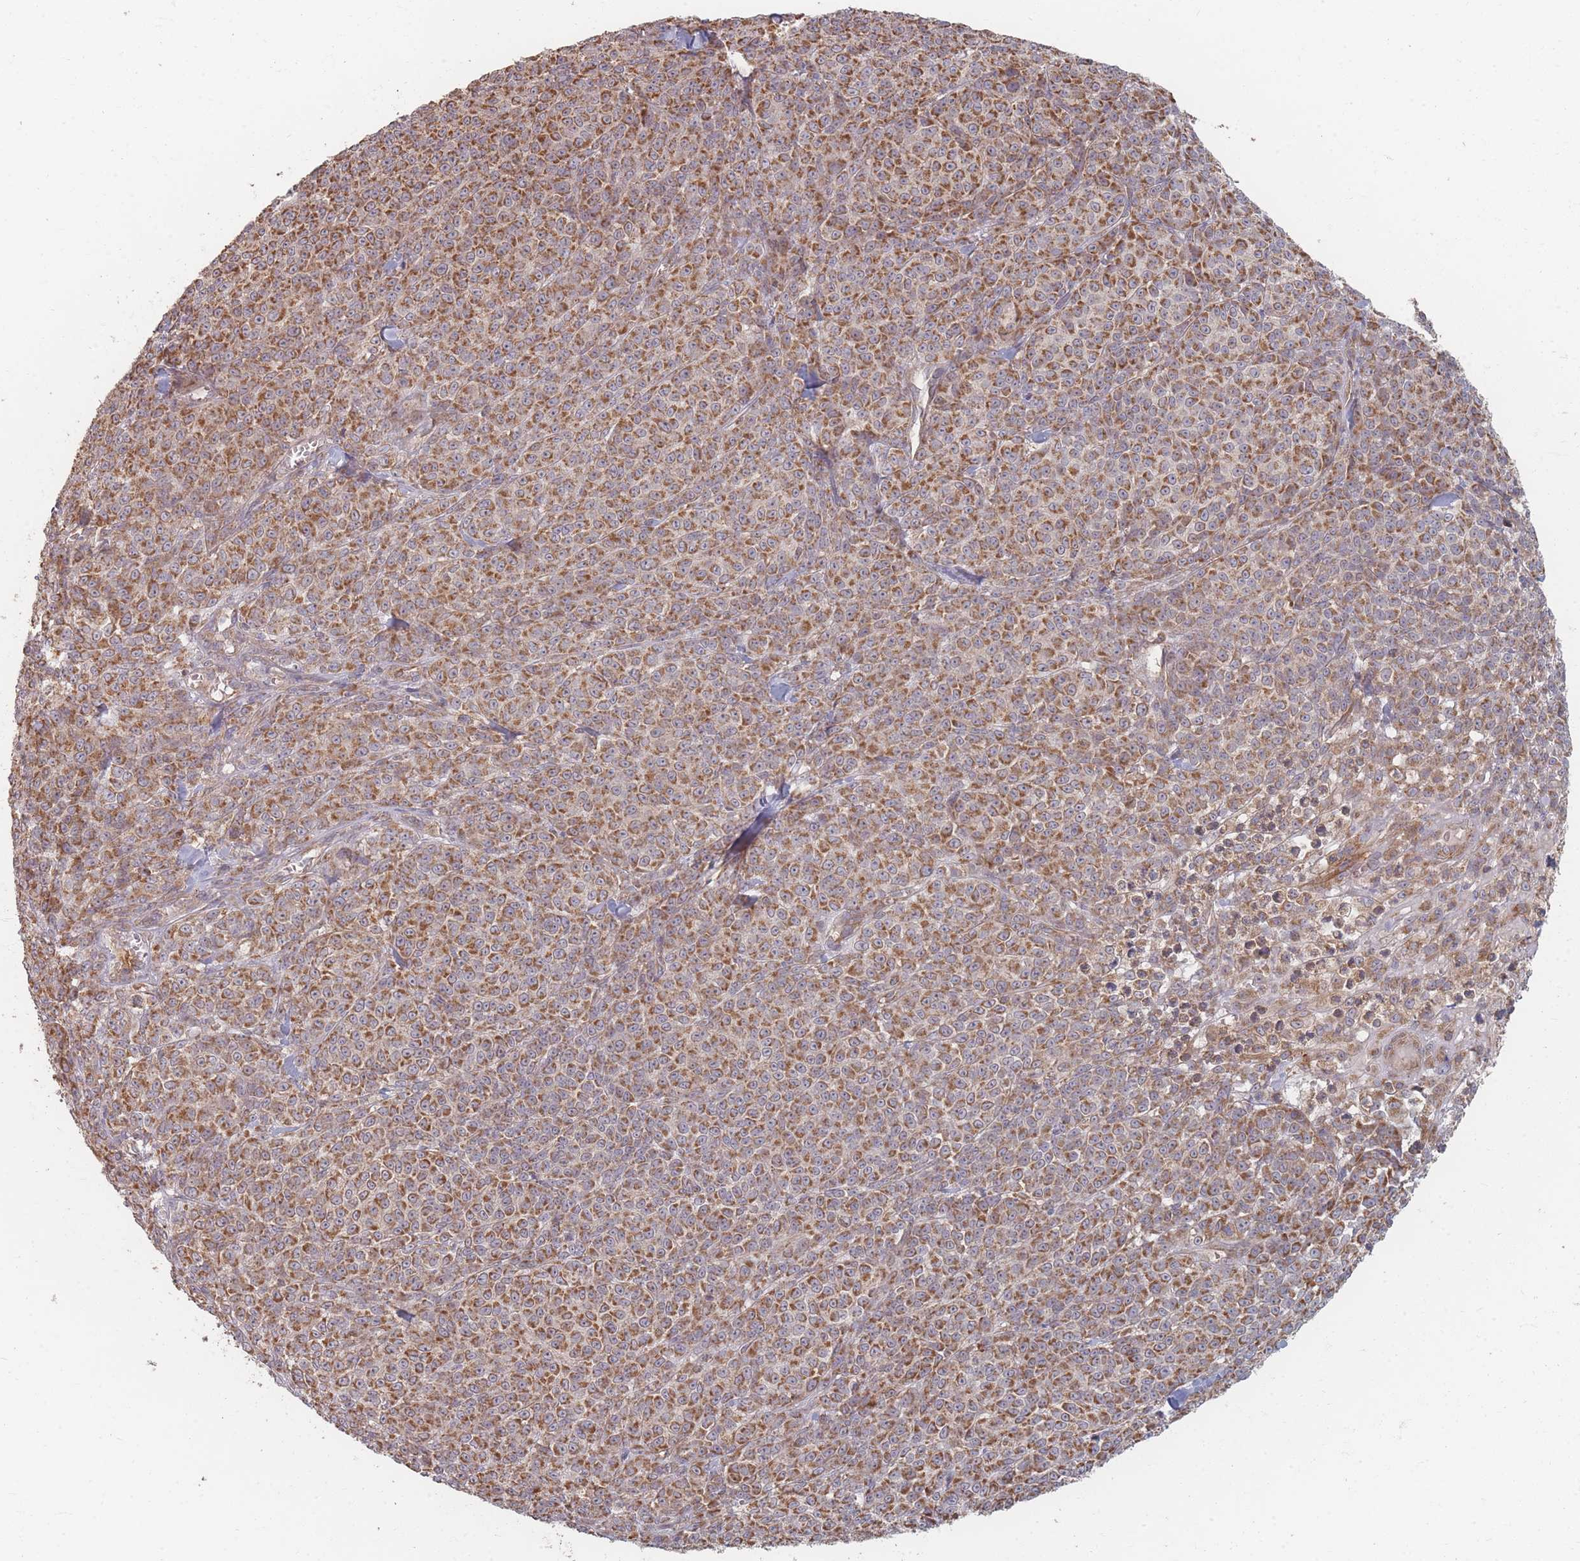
{"staining": {"intensity": "moderate", "quantity": ">75%", "location": "cytoplasmic/membranous"}, "tissue": "melanoma", "cell_type": "Tumor cells", "image_type": "cancer", "snomed": [{"axis": "morphology", "description": "Normal tissue, NOS"}, {"axis": "morphology", "description": "Malignant melanoma, NOS"}, {"axis": "topography", "description": "Skin"}], "caption": "The histopathology image exhibits a brown stain indicating the presence of a protein in the cytoplasmic/membranous of tumor cells in malignant melanoma.", "gene": "MRPS6", "patient": {"sex": "female", "age": 34}}